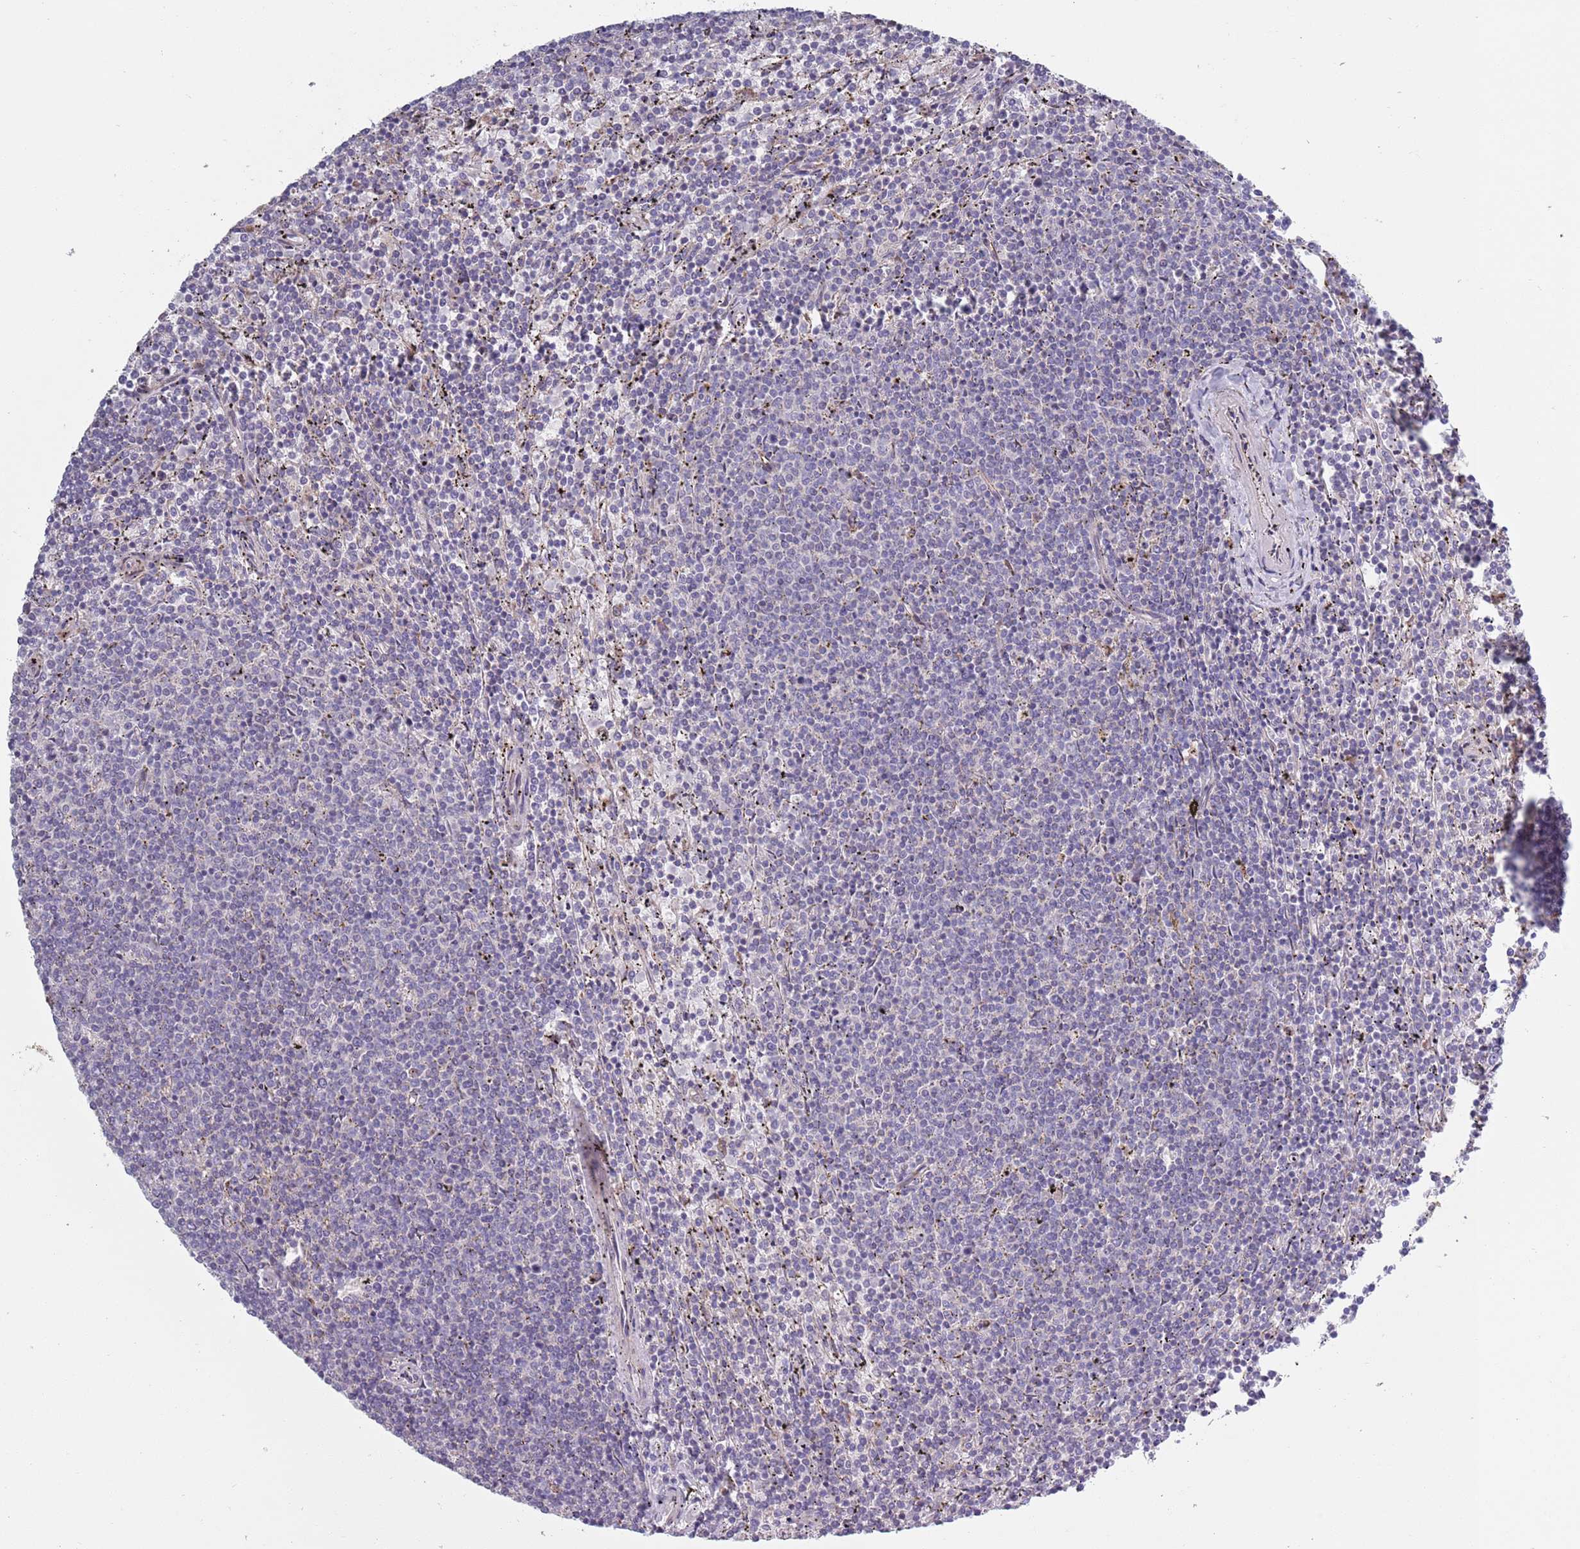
{"staining": {"intensity": "negative", "quantity": "none", "location": "none"}, "tissue": "lymphoma", "cell_type": "Tumor cells", "image_type": "cancer", "snomed": [{"axis": "morphology", "description": "Malignant lymphoma, non-Hodgkin's type, Low grade"}, {"axis": "topography", "description": "Spleen"}], "caption": "Tumor cells show no significant staining in malignant lymphoma, non-Hodgkin's type (low-grade). (DAB (3,3'-diaminobenzidine) immunohistochemistry (IHC) with hematoxylin counter stain).", "gene": "TYW1", "patient": {"sex": "female", "age": 50}}